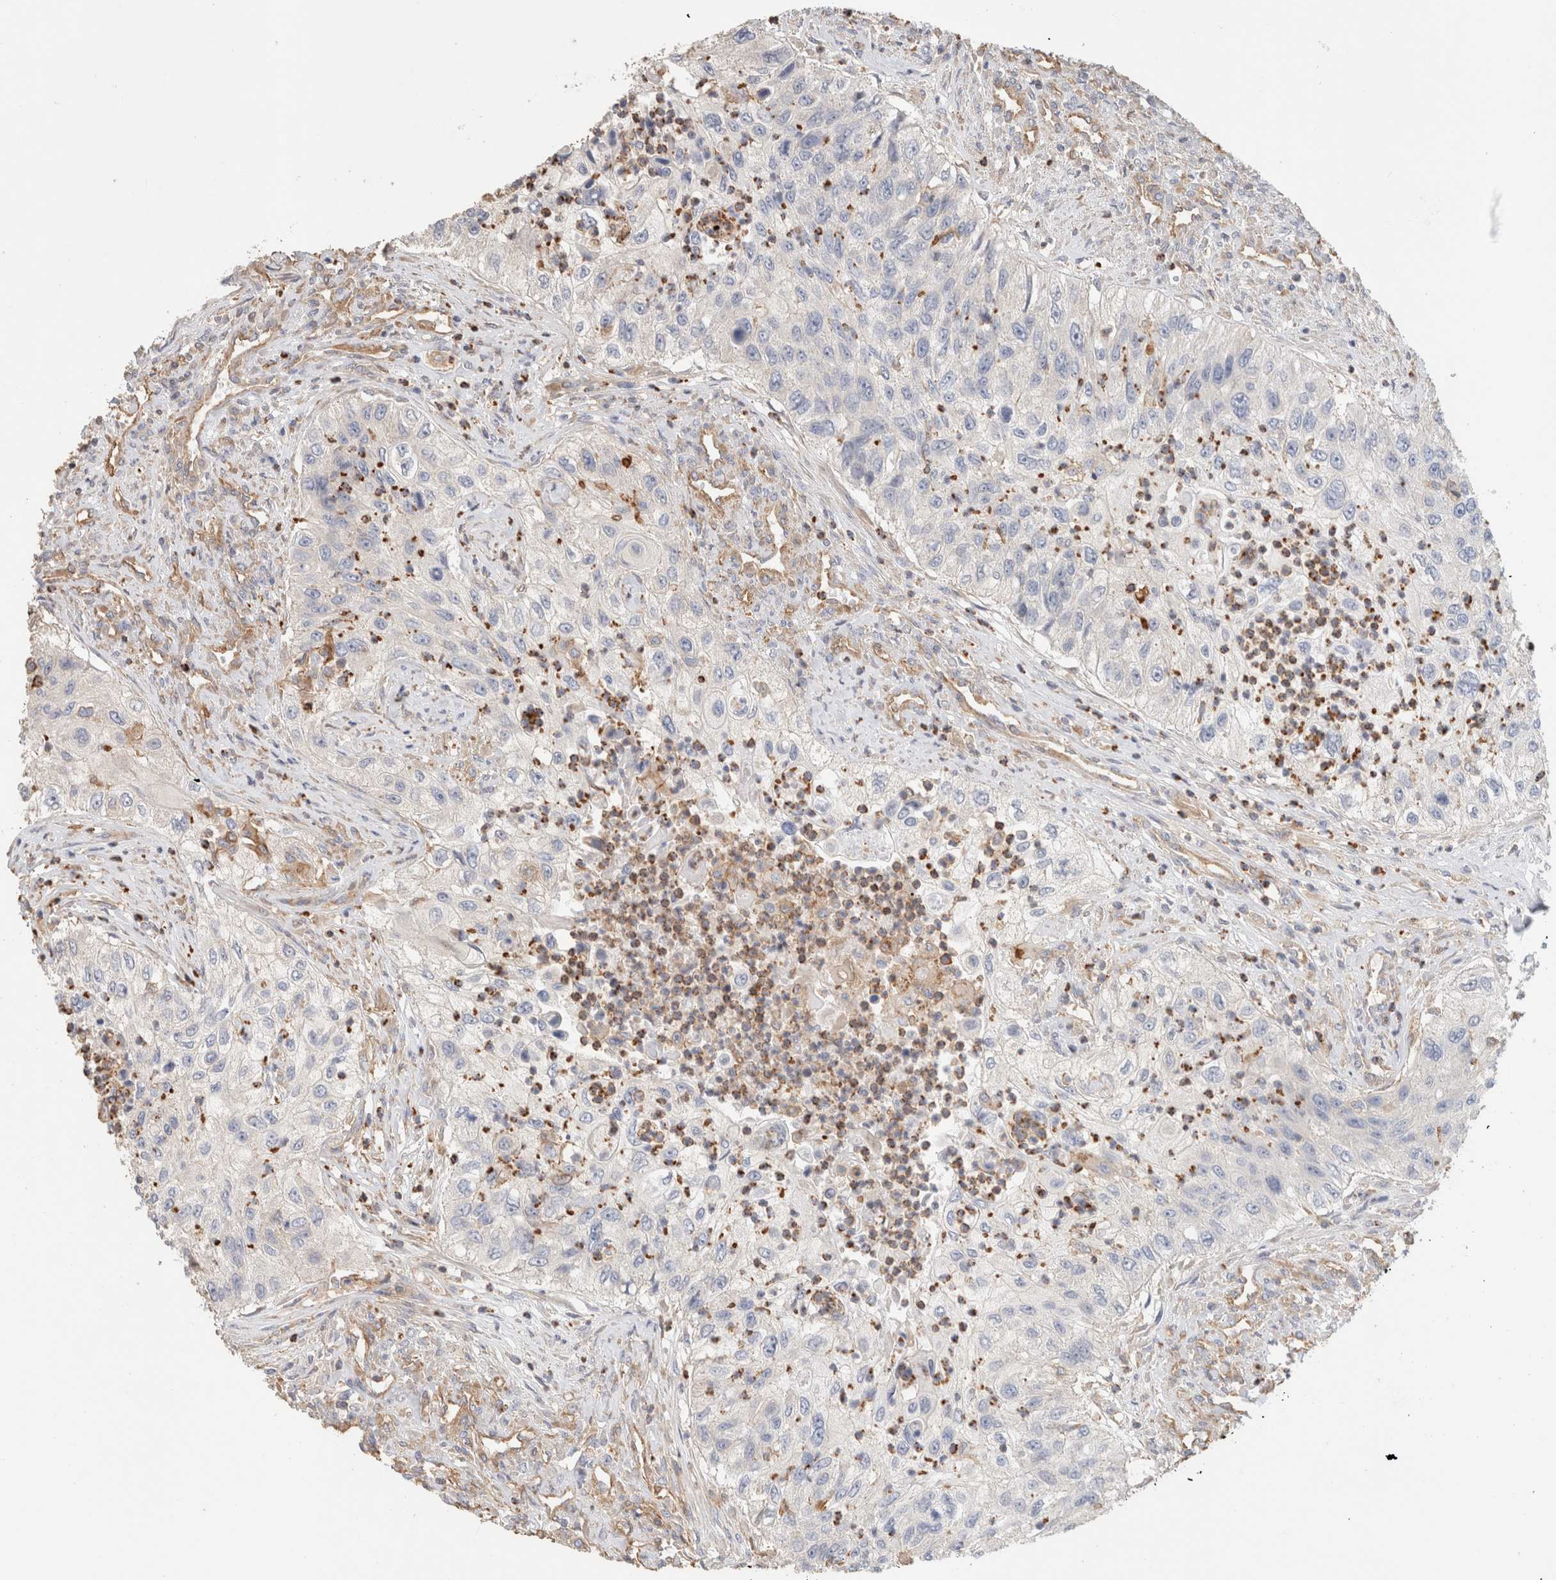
{"staining": {"intensity": "negative", "quantity": "none", "location": "none"}, "tissue": "urothelial cancer", "cell_type": "Tumor cells", "image_type": "cancer", "snomed": [{"axis": "morphology", "description": "Urothelial carcinoma, High grade"}, {"axis": "topography", "description": "Urinary bladder"}], "caption": "IHC image of neoplastic tissue: high-grade urothelial carcinoma stained with DAB (3,3'-diaminobenzidine) exhibits no significant protein staining in tumor cells. (DAB (3,3'-diaminobenzidine) immunohistochemistry (IHC) with hematoxylin counter stain).", "gene": "CFAP418", "patient": {"sex": "female", "age": 60}}